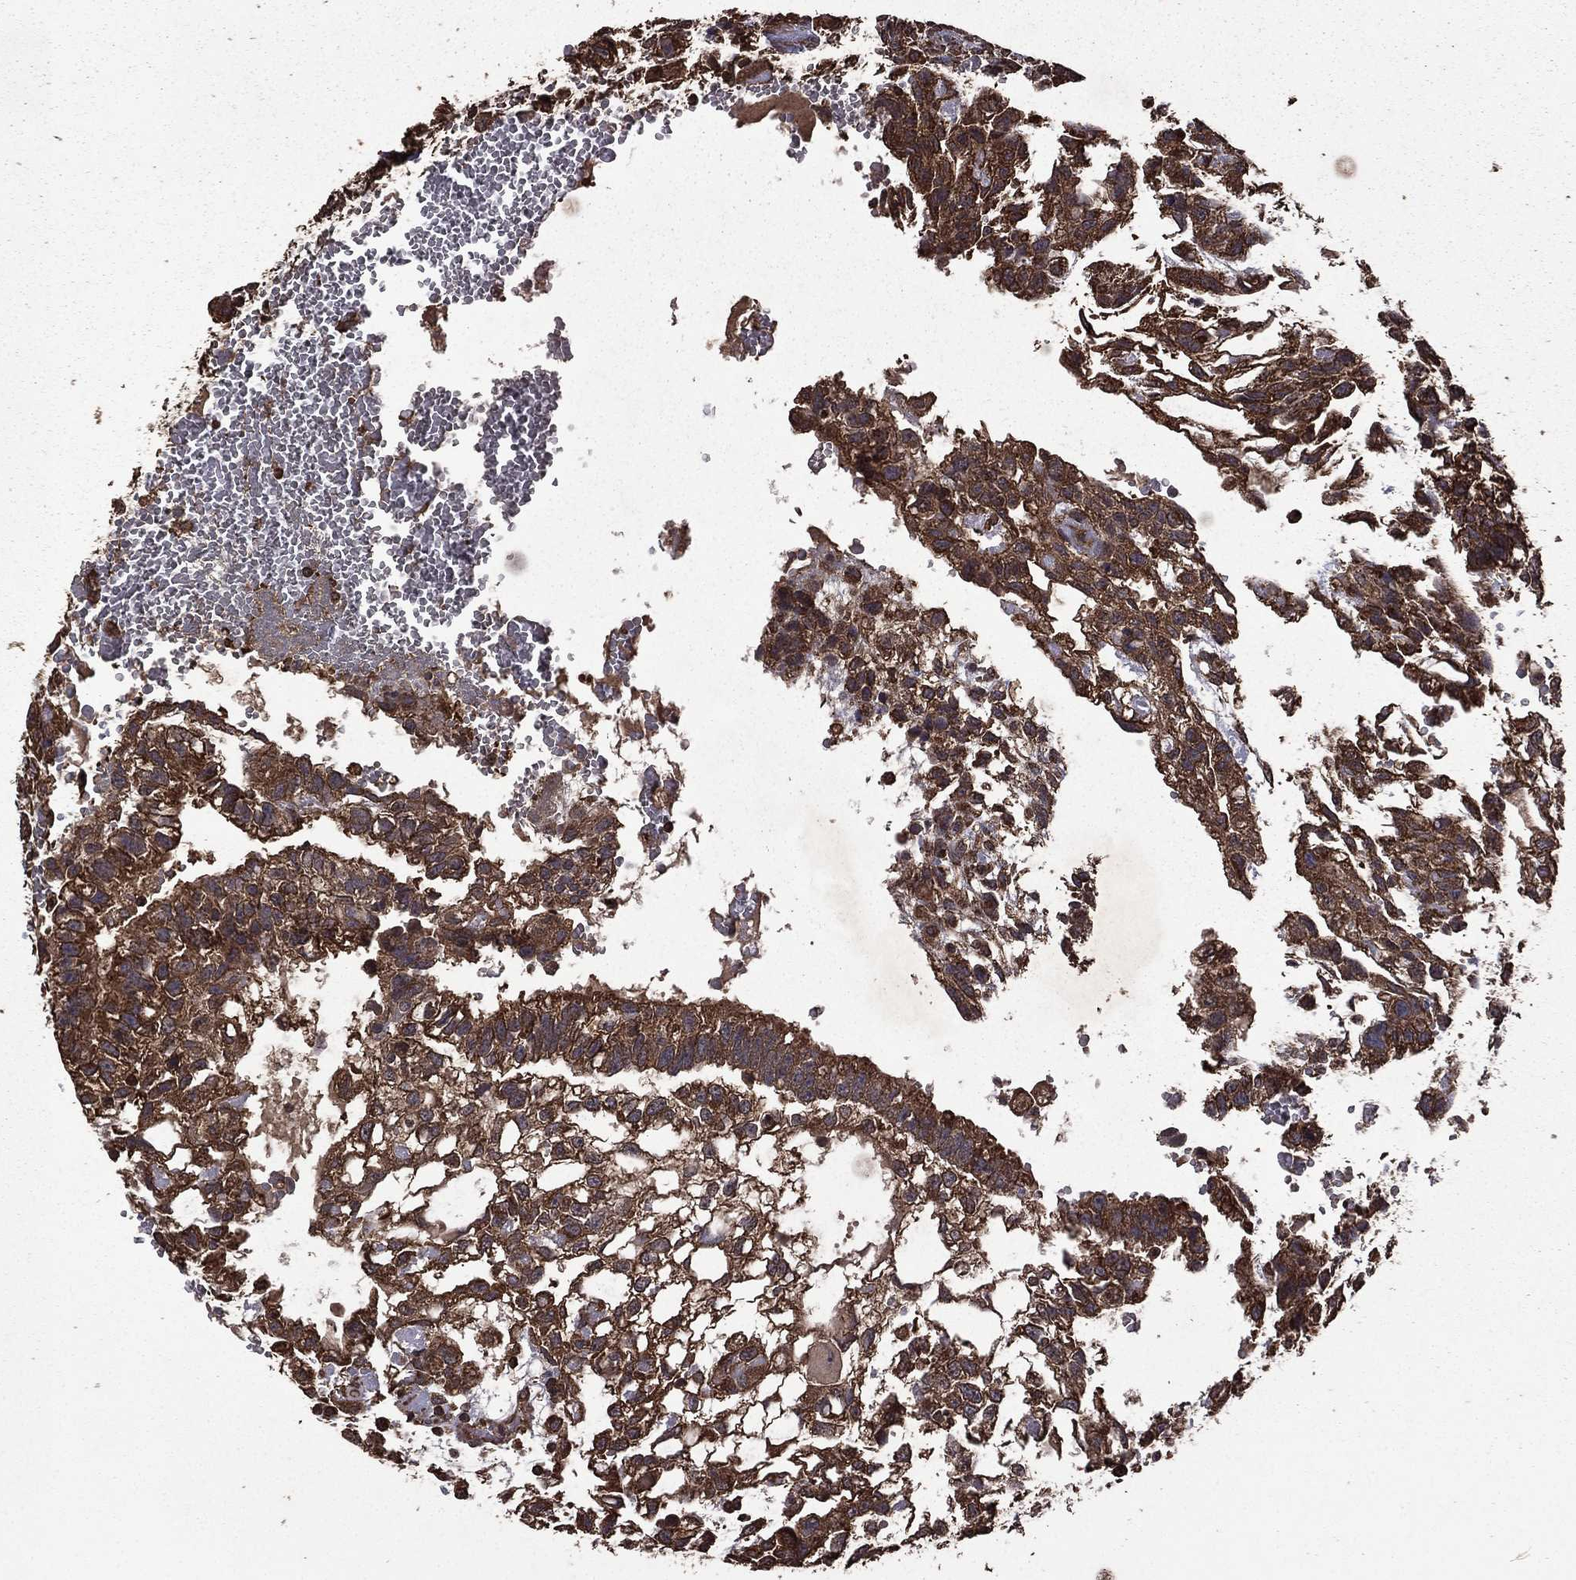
{"staining": {"intensity": "moderate", "quantity": ">75%", "location": "cytoplasmic/membranous"}, "tissue": "testis cancer", "cell_type": "Tumor cells", "image_type": "cancer", "snomed": [{"axis": "morphology", "description": "Carcinoma, Embryonal, NOS"}, {"axis": "topography", "description": "Testis"}], "caption": "Embryonal carcinoma (testis) stained for a protein reveals moderate cytoplasmic/membranous positivity in tumor cells.", "gene": "BIRC6", "patient": {"sex": "male", "age": 32}}